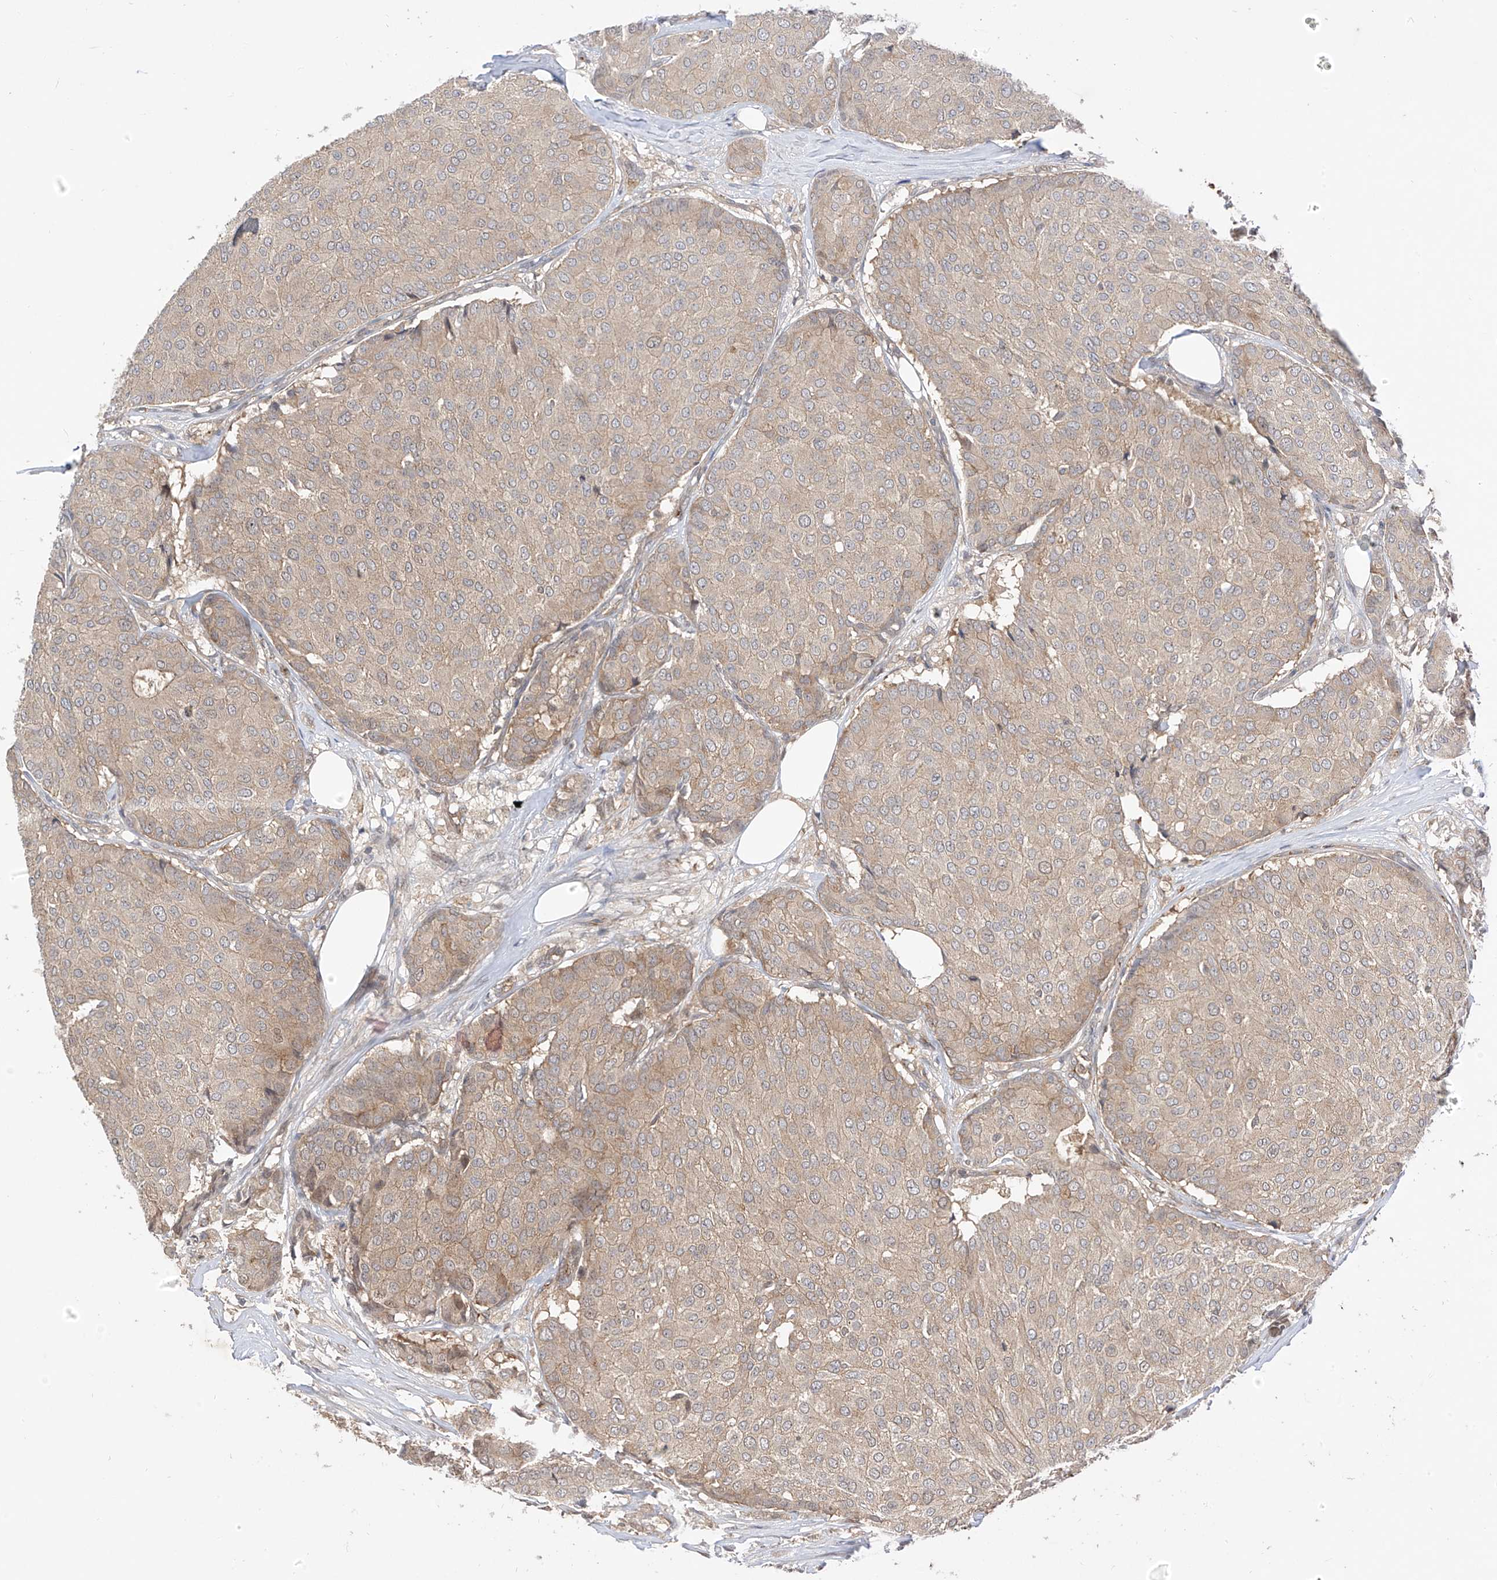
{"staining": {"intensity": "weak", "quantity": "<25%", "location": "cytoplasmic/membranous"}, "tissue": "breast cancer", "cell_type": "Tumor cells", "image_type": "cancer", "snomed": [{"axis": "morphology", "description": "Duct carcinoma"}, {"axis": "topography", "description": "Breast"}], "caption": "High magnification brightfield microscopy of breast cancer stained with DAB (3,3'-diaminobenzidine) (brown) and counterstained with hematoxylin (blue): tumor cells show no significant positivity.", "gene": "MRTFA", "patient": {"sex": "female", "age": 75}}